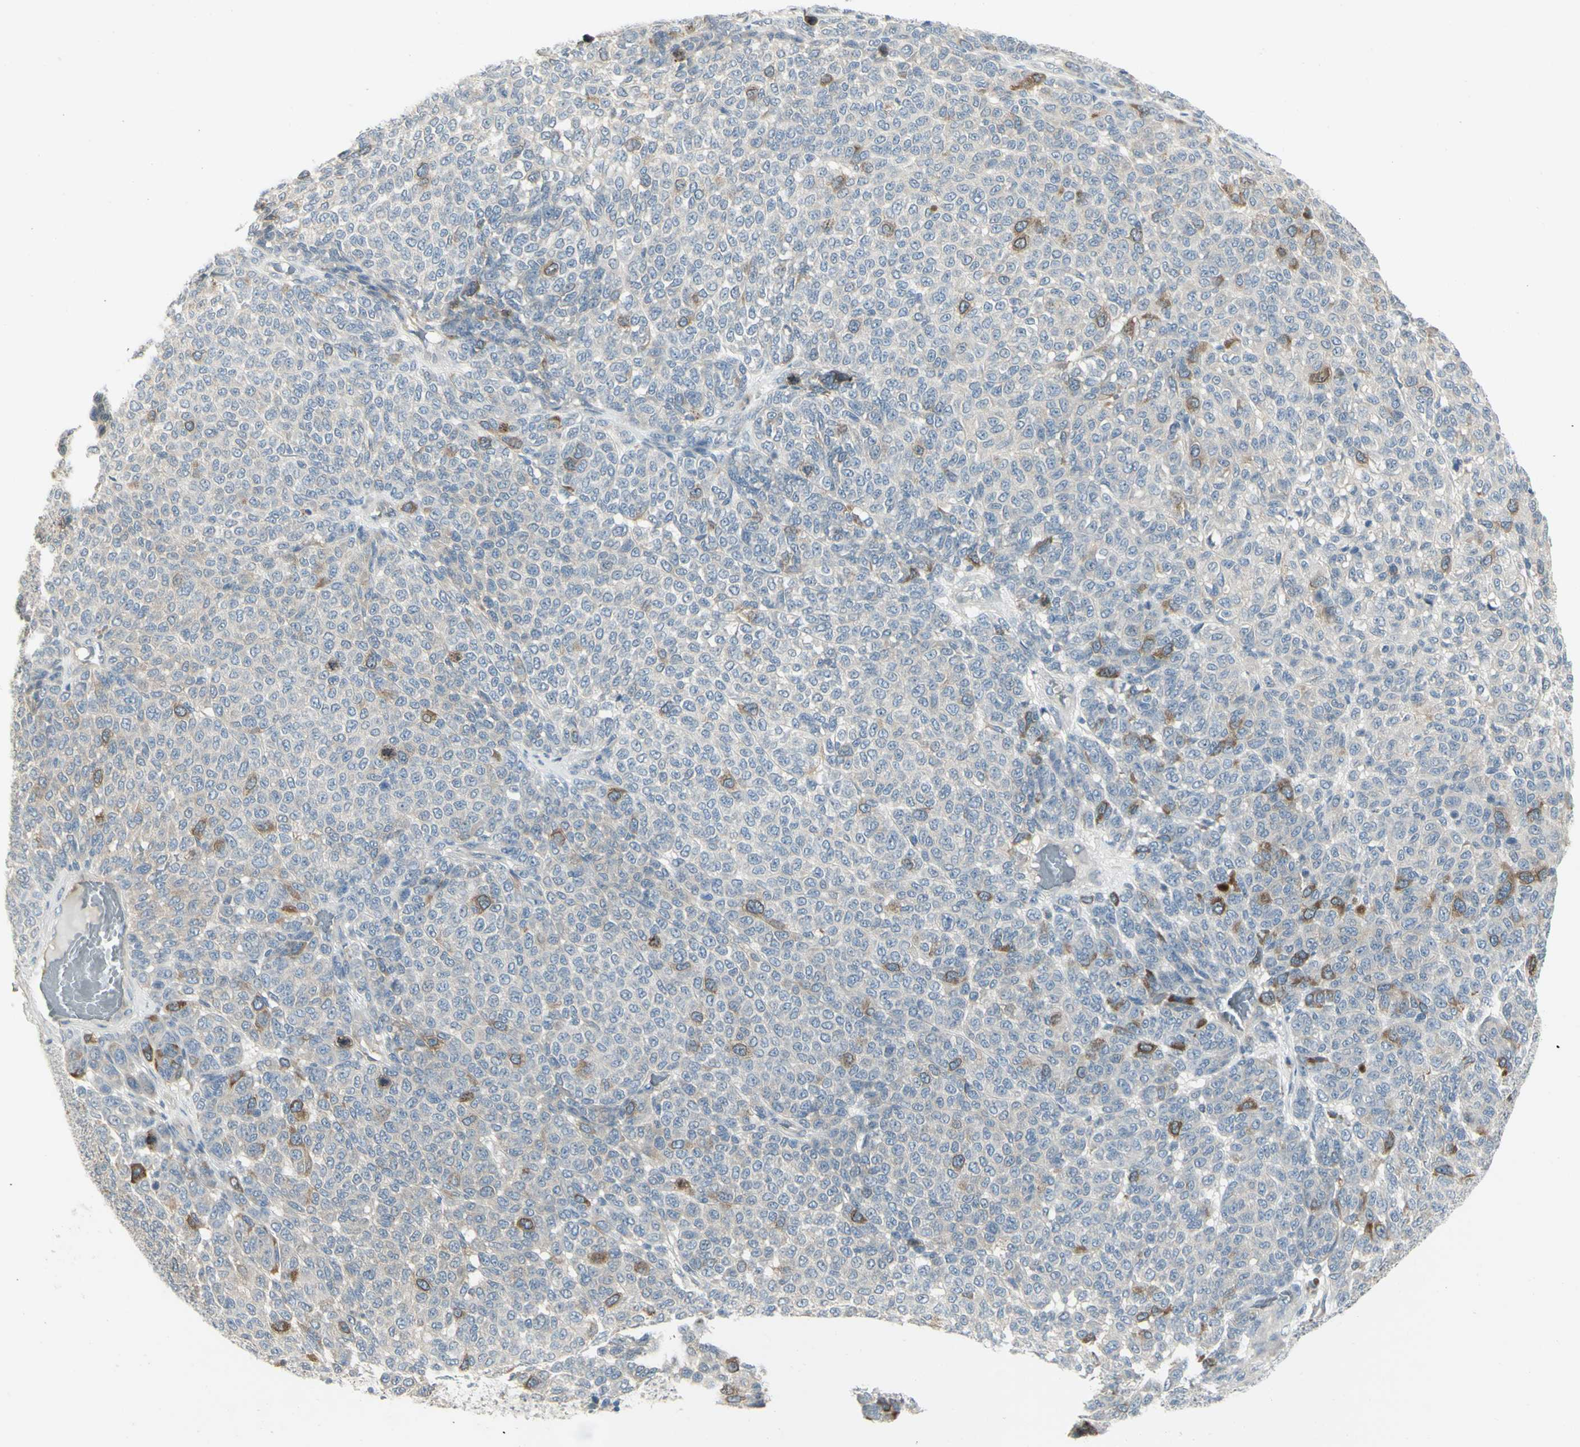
{"staining": {"intensity": "moderate", "quantity": "<25%", "location": "cytoplasmic/membranous"}, "tissue": "melanoma", "cell_type": "Tumor cells", "image_type": "cancer", "snomed": [{"axis": "morphology", "description": "Malignant melanoma, NOS"}, {"axis": "topography", "description": "Skin"}], "caption": "Immunohistochemical staining of human malignant melanoma displays low levels of moderate cytoplasmic/membranous protein staining in about <25% of tumor cells.", "gene": "CCNB2", "patient": {"sex": "male", "age": 59}}